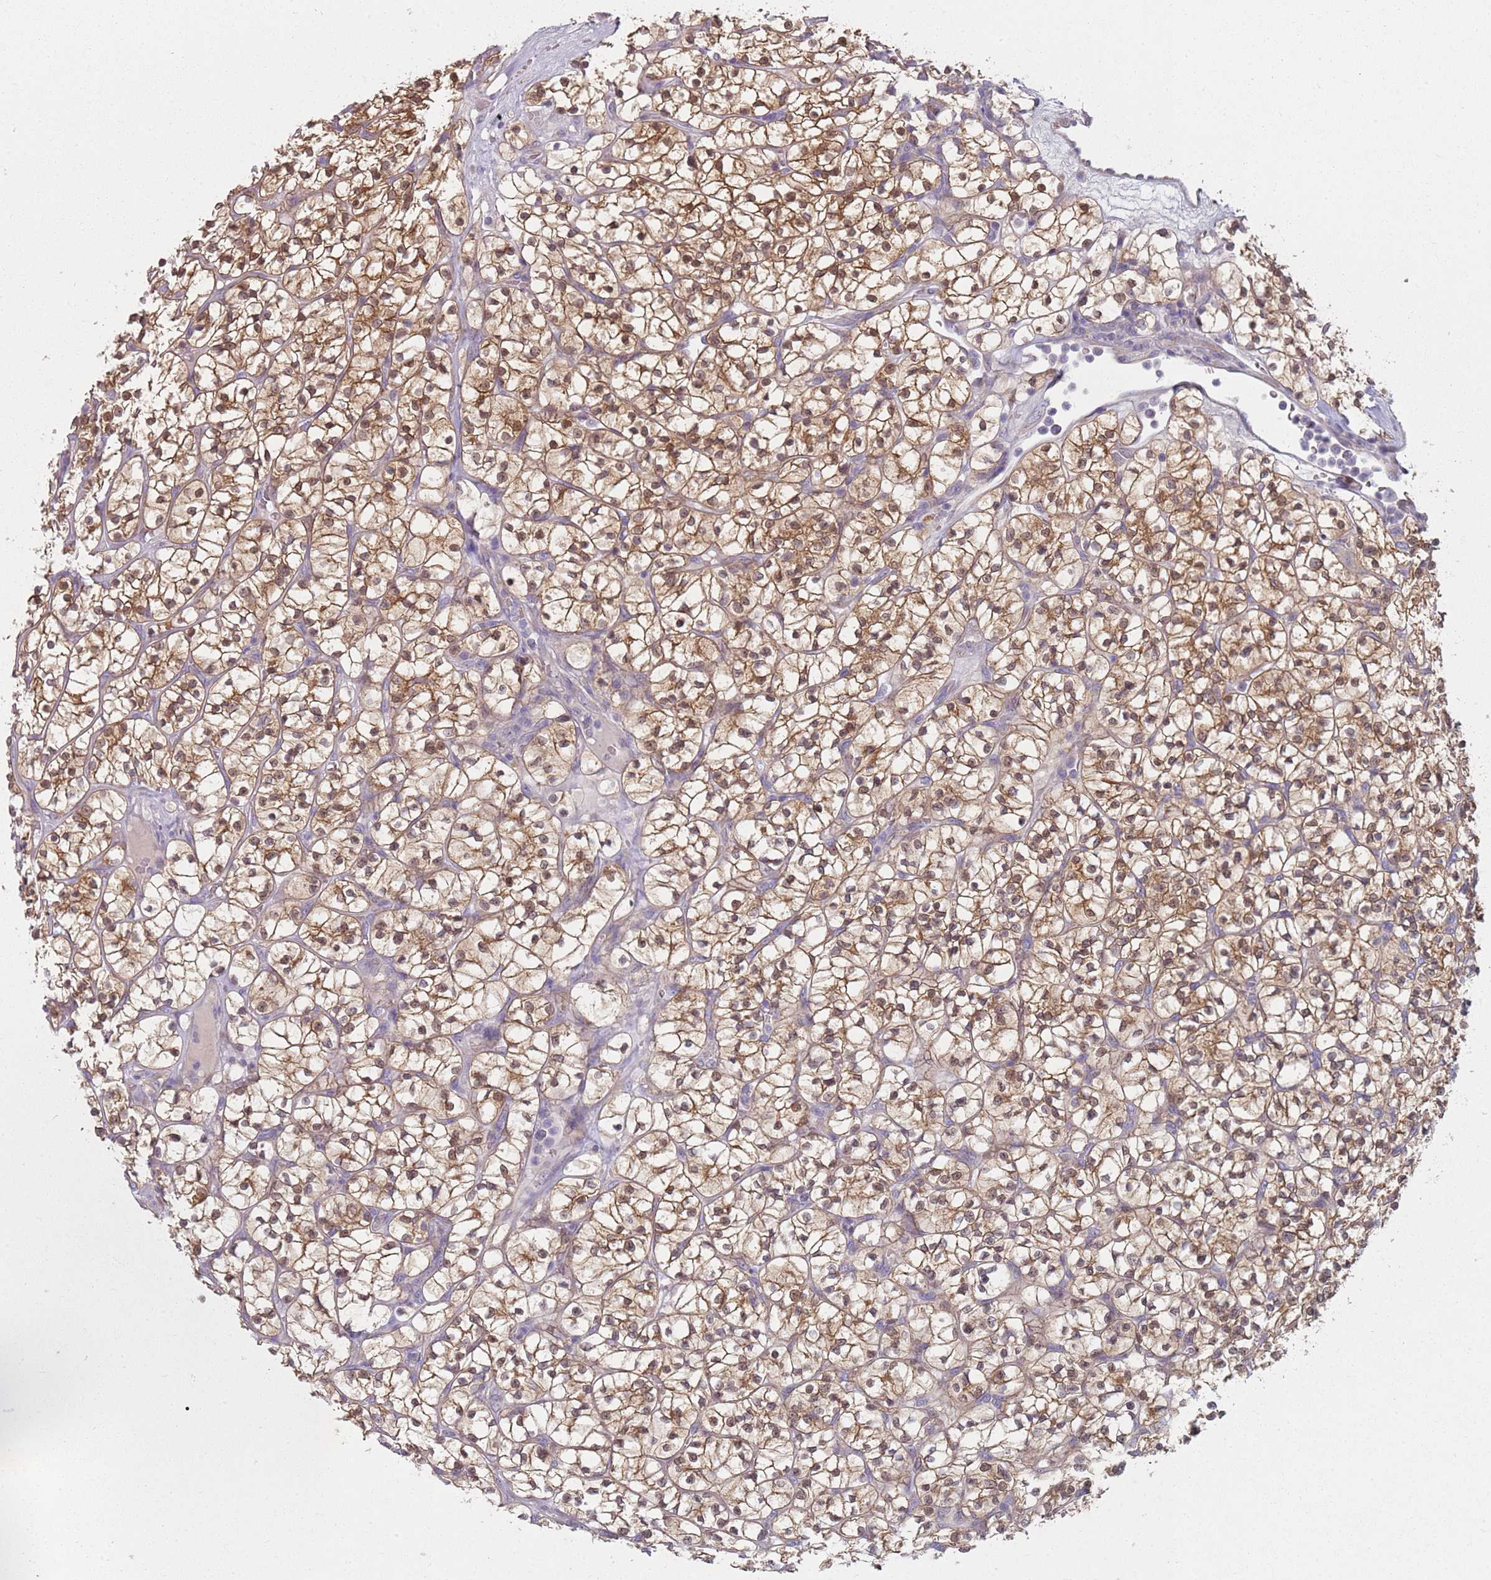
{"staining": {"intensity": "moderate", "quantity": "25%-75%", "location": "cytoplasmic/membranous"}, "tissue": "renal cancer", "cell_type": "Tumor cells", "image_type": "cancer", "snomed": [{"axis": "morphology", "description": "Adenocarcinoma, NOS"}, {"axis": "topography", "description": "Kidney"}], "caption": "Renal cancer tissue shows moderate cytoplasmic/membranous expression in approximately 25%-75% of tumor cells The staining was performed using DAB to visualize the protein expression in brown, while the nuclei were stained in blue with hematoxylin (Magnification: 20x).", "gene": "SLC26A6", "patient": {"sex": "female", "age": 64}}